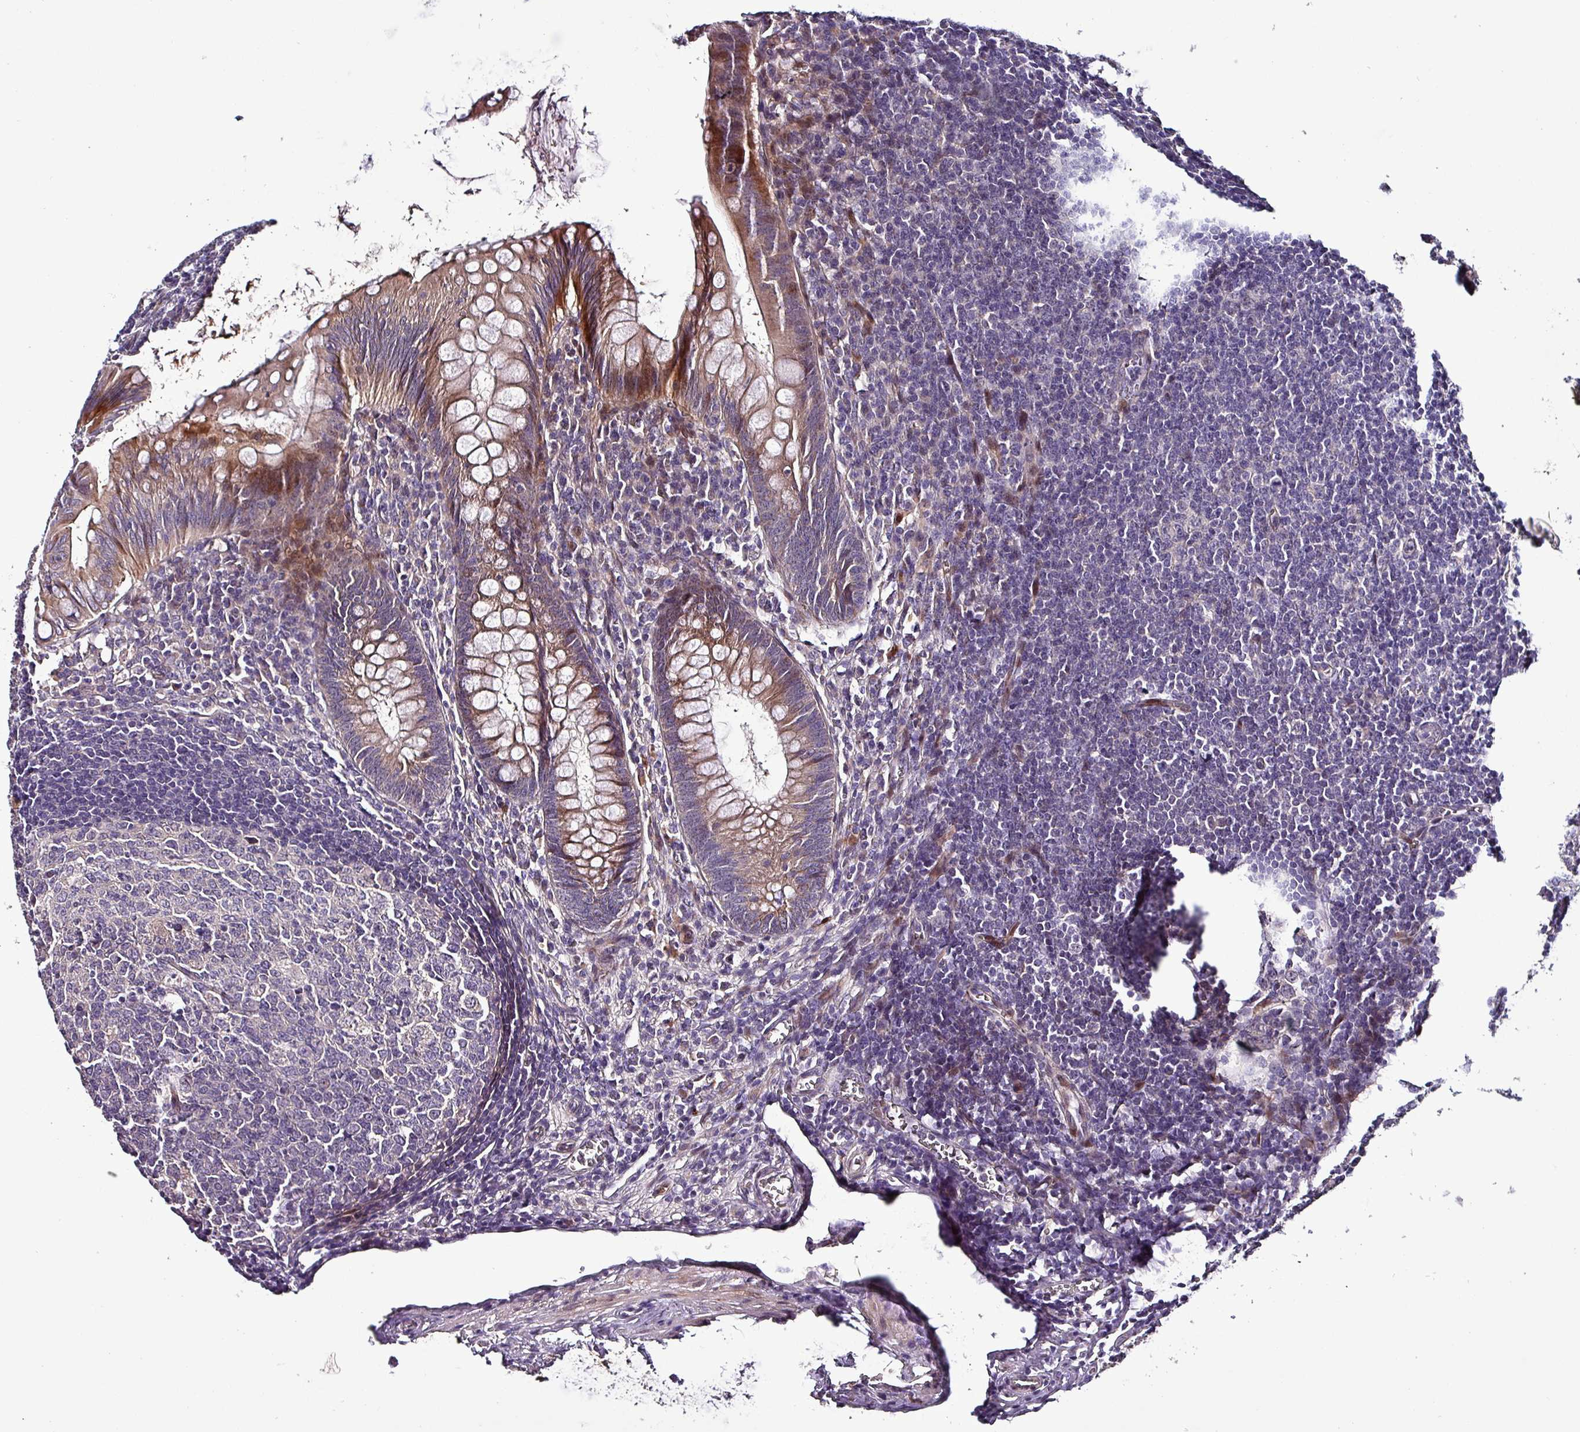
{"staining": {"intensity": "moderate", "quantity": "25%-75%", "location": "cytoplasmic/membranous,nuclear"}, "tissue": "appendix", "cell_type": "Glandular cells", "image_type": "normal", "snomed": [{"axis": "morphology", "description": "Normal tissue, NOS"}, {"axis": "topography", "description": "Appendix"}], "caption": "A histopathology image showing moderate cytoplasmic/membranous,nuclear expression in approximately 25%-75% of glandular cells in benign appendix, as visualized by brown immunohistochemical staining.", "gene": "GRAPL", "patient": {"sex": "male", "age": 56}}